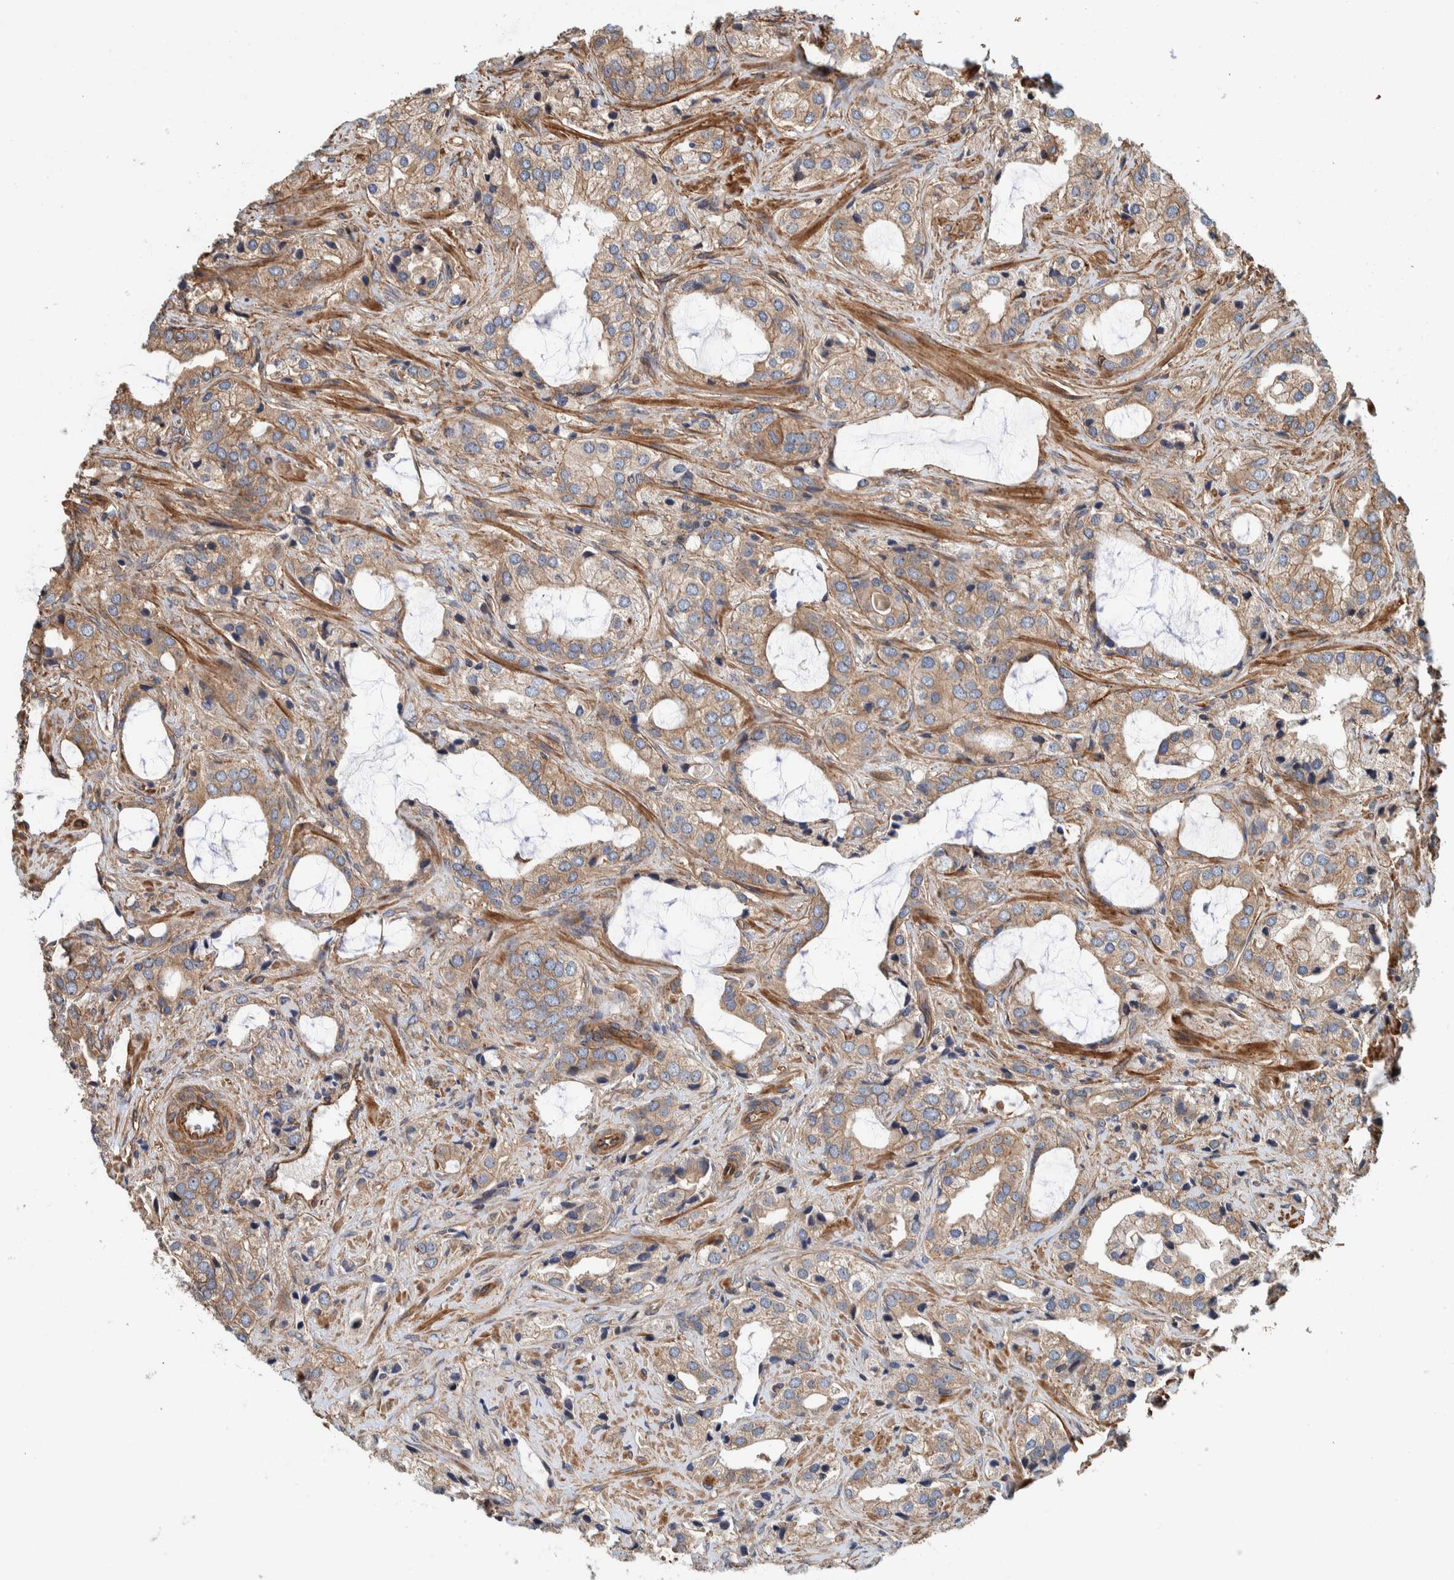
{"staining": {"intensity": "negative", "quantity": "none", "location": "none"}, "tissue": "prostate cancer", "cell_type": "Tumor cells", "image_type": "cancer", "snomed": [{"axis": "morphology", "description": "Adenocarcinoma, High grade"}, {"axis": "topography", "description": "Prostate"}], "caption": "High power microscopy histopathology image of an immunohistochemistry image of high-grade adenocarcinoma (prostate), revealing no significant expression in tumor cells. The staining was performed using DAB (3,3'-diaminobenzidine) to visualize the protein expression in brown, while the nuclei were stained in blue with hematoxylin (Magnification: 20x).", "gene": "PKD1L1", "patient": {"sex": "male", "age": 66}}